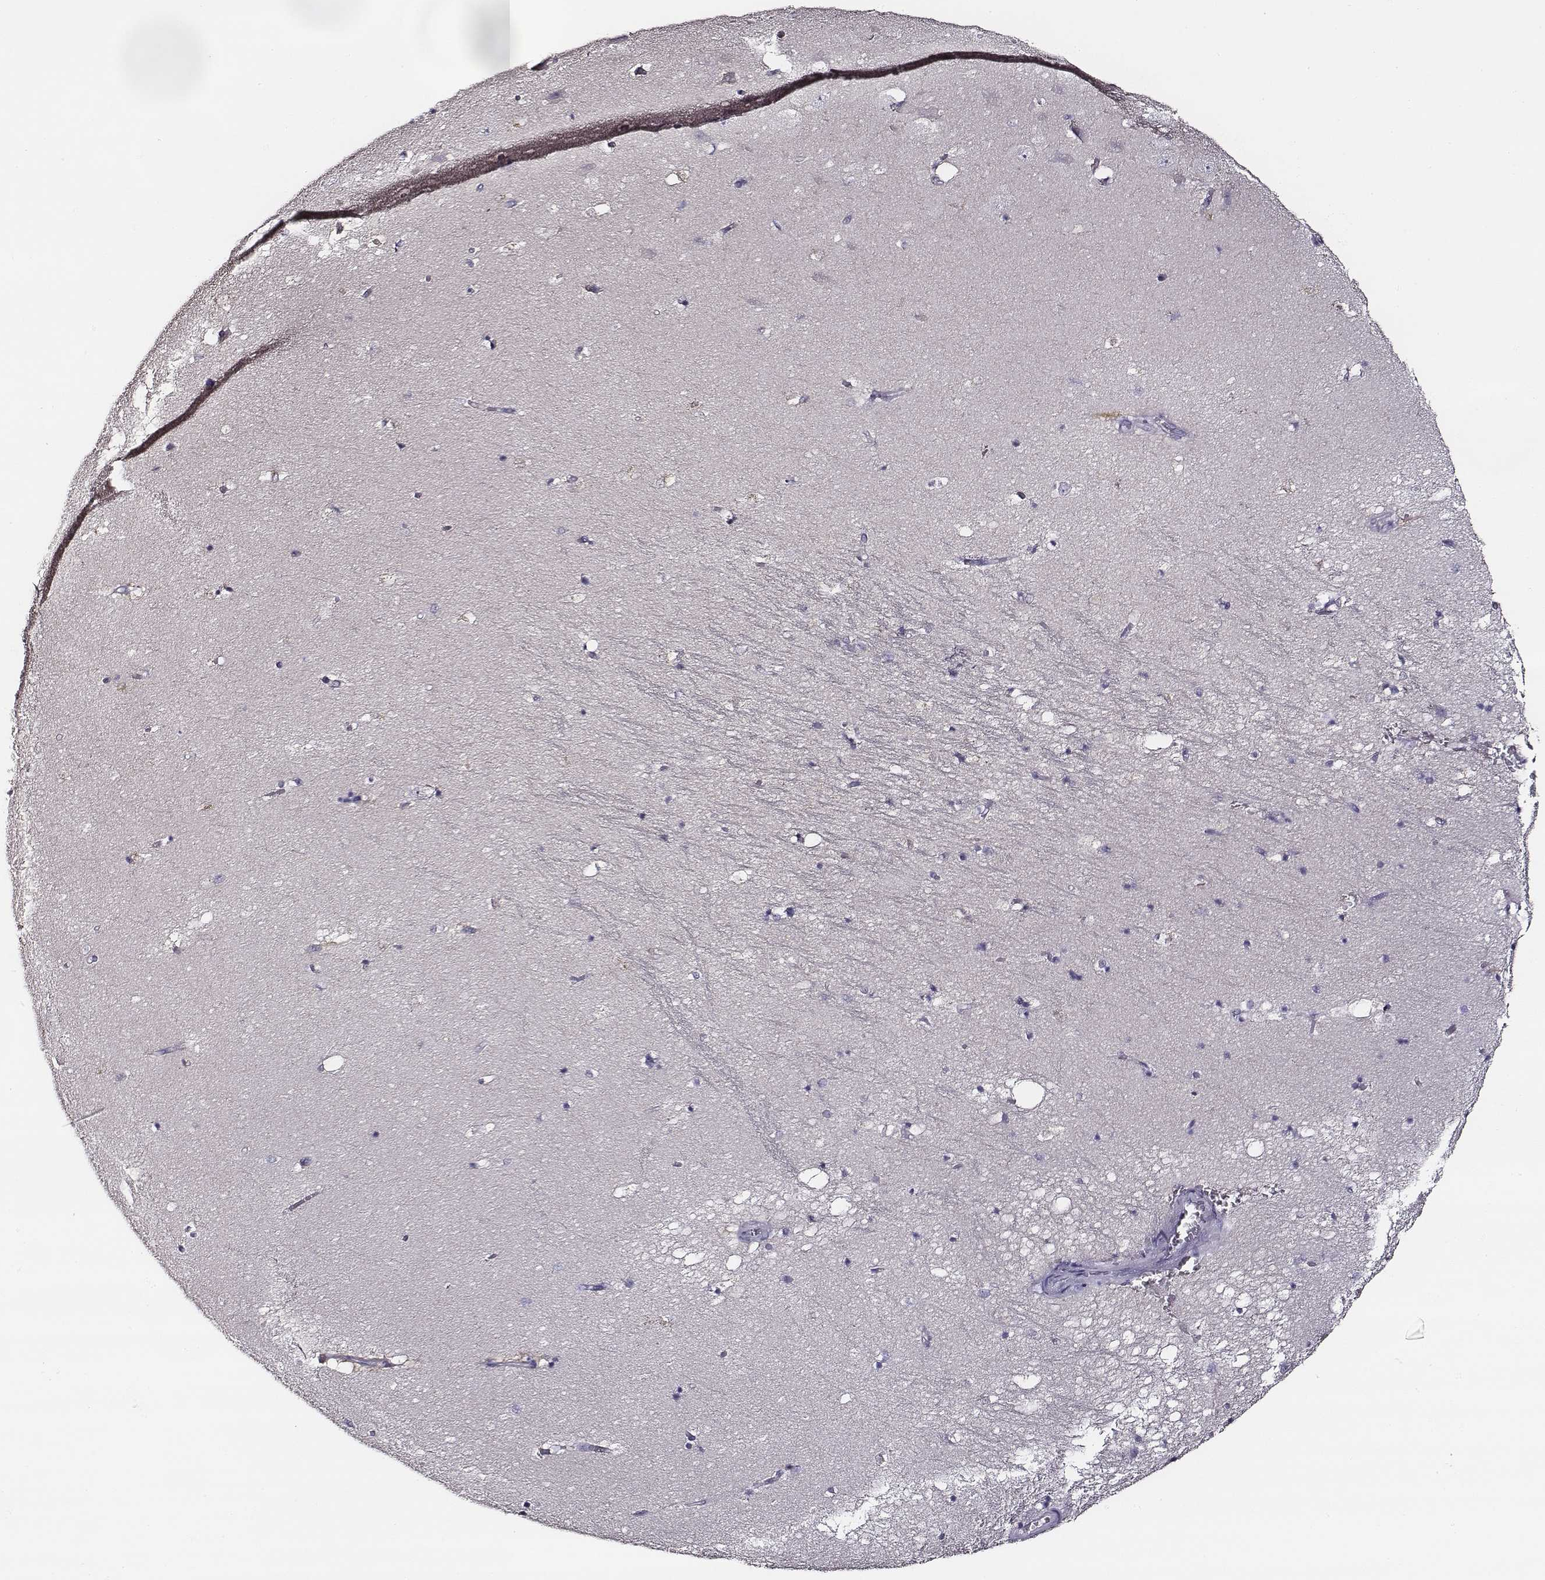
{"staining": {"intensity": "negative", "quantity": "none", "location": "none"}, "tissue": "hippocampus", "cell_type": "Glial cells", "image_type": "normal", "snomed": [{"axis": "morphology", "description": "Normal tissue, NOS"}, {"axis": "topography", "description": "Hippocampus"}], "caption": "Human hippocampus stained for a protein using immunohistochemistry (IHC) shows no expression in glial cells.", "gene": "AADAT", "patient": {"sex": "male", "age": 58}}